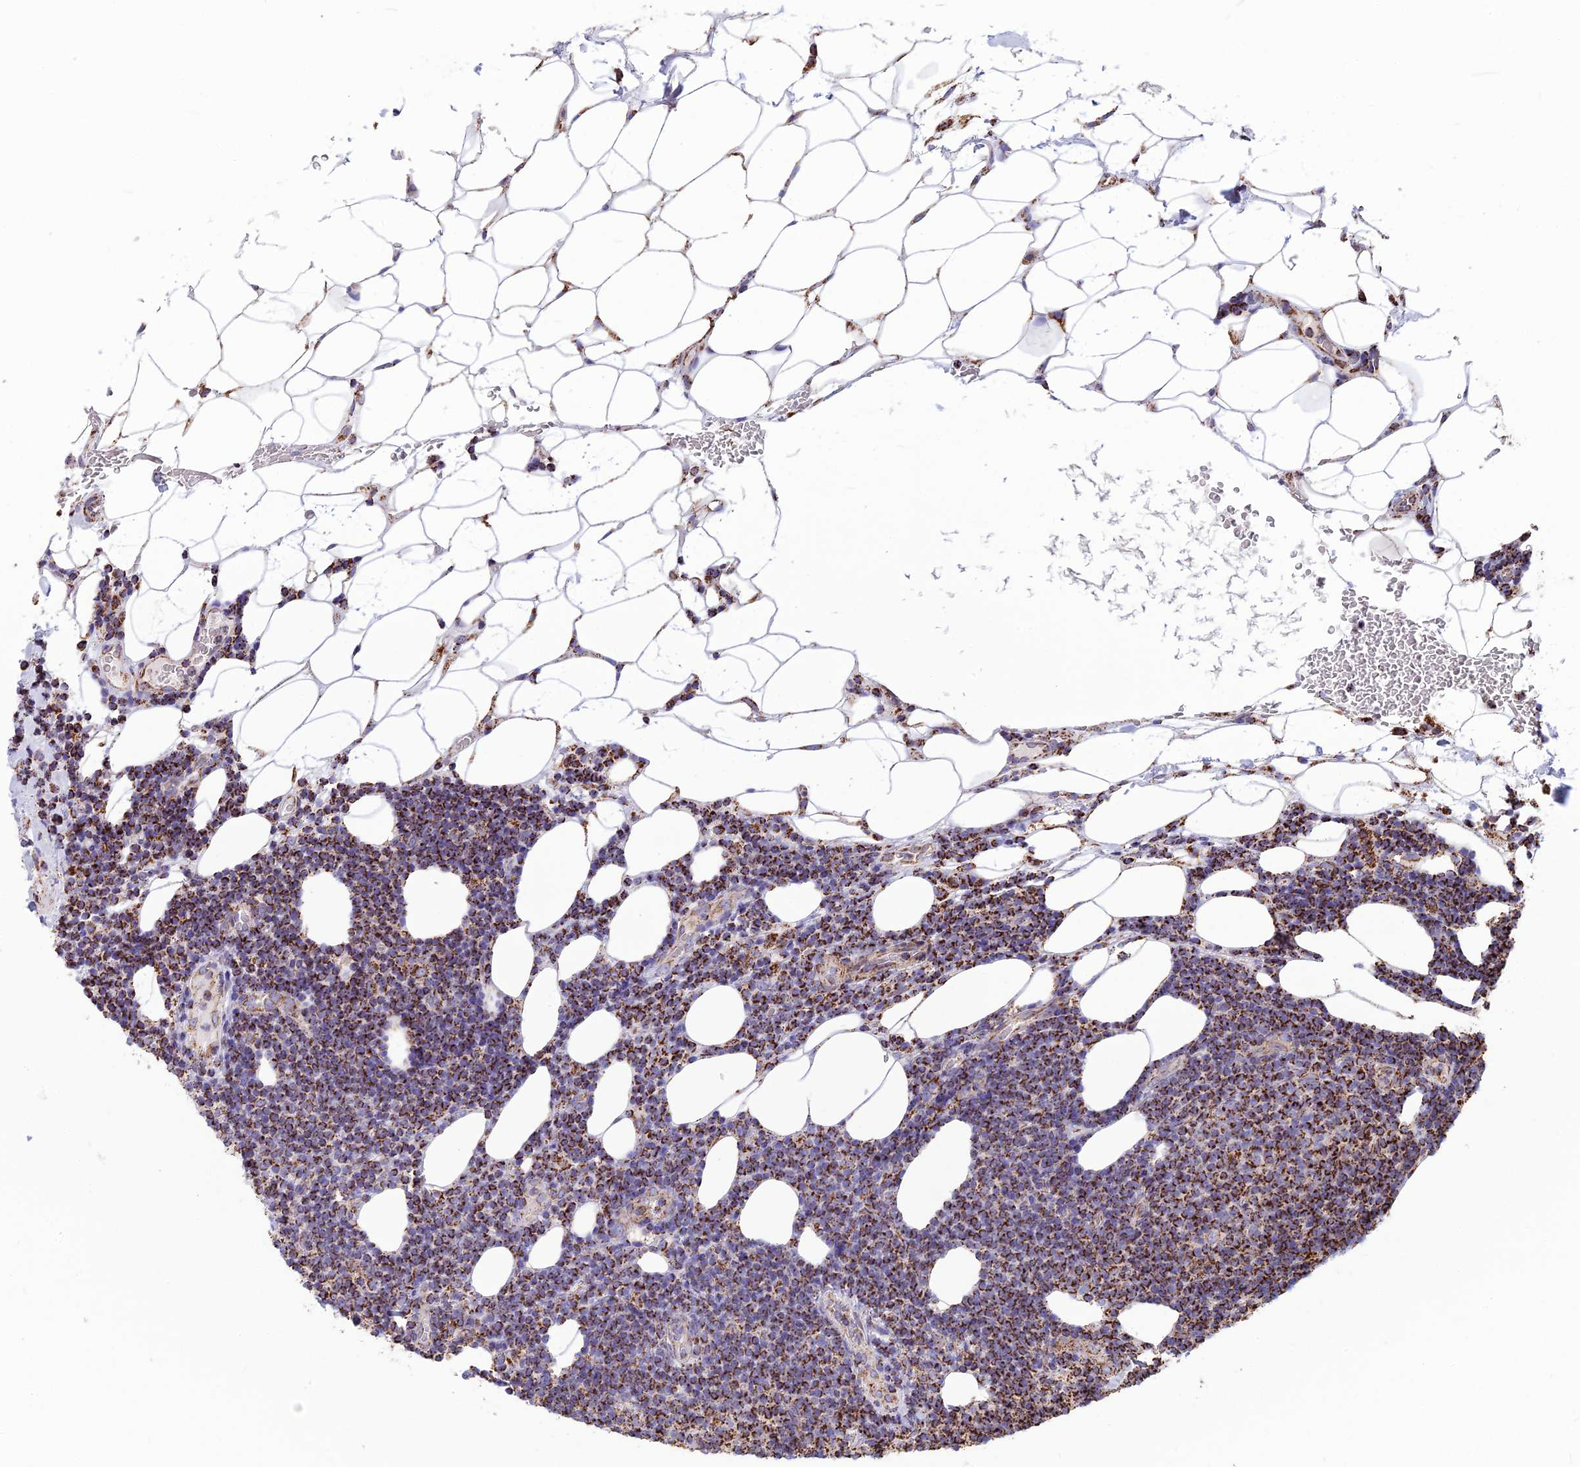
{"staining": {"intensity": "strong", "quantity": ">75%", "location": "cytoplasmic/membranous"}, "tissue": "lymphoma", "cell_type": "Tumor cells", "image_type": "cancer", "snomed": [{"axis": "morphology", "description": "Malignant lymphoma, non-Hodgkin's type, Low grade"}, {"axis": "topography", "description": "Lymph node"}], "caption": "Malignant lymphoma, non-Hodgkin's type (low-grade) stained for a protein demonstrates strong cytoplasmic/membranous positivity in tumor cells.", "gene": "CS", "patient": {"sex": "male", "age": 66}}